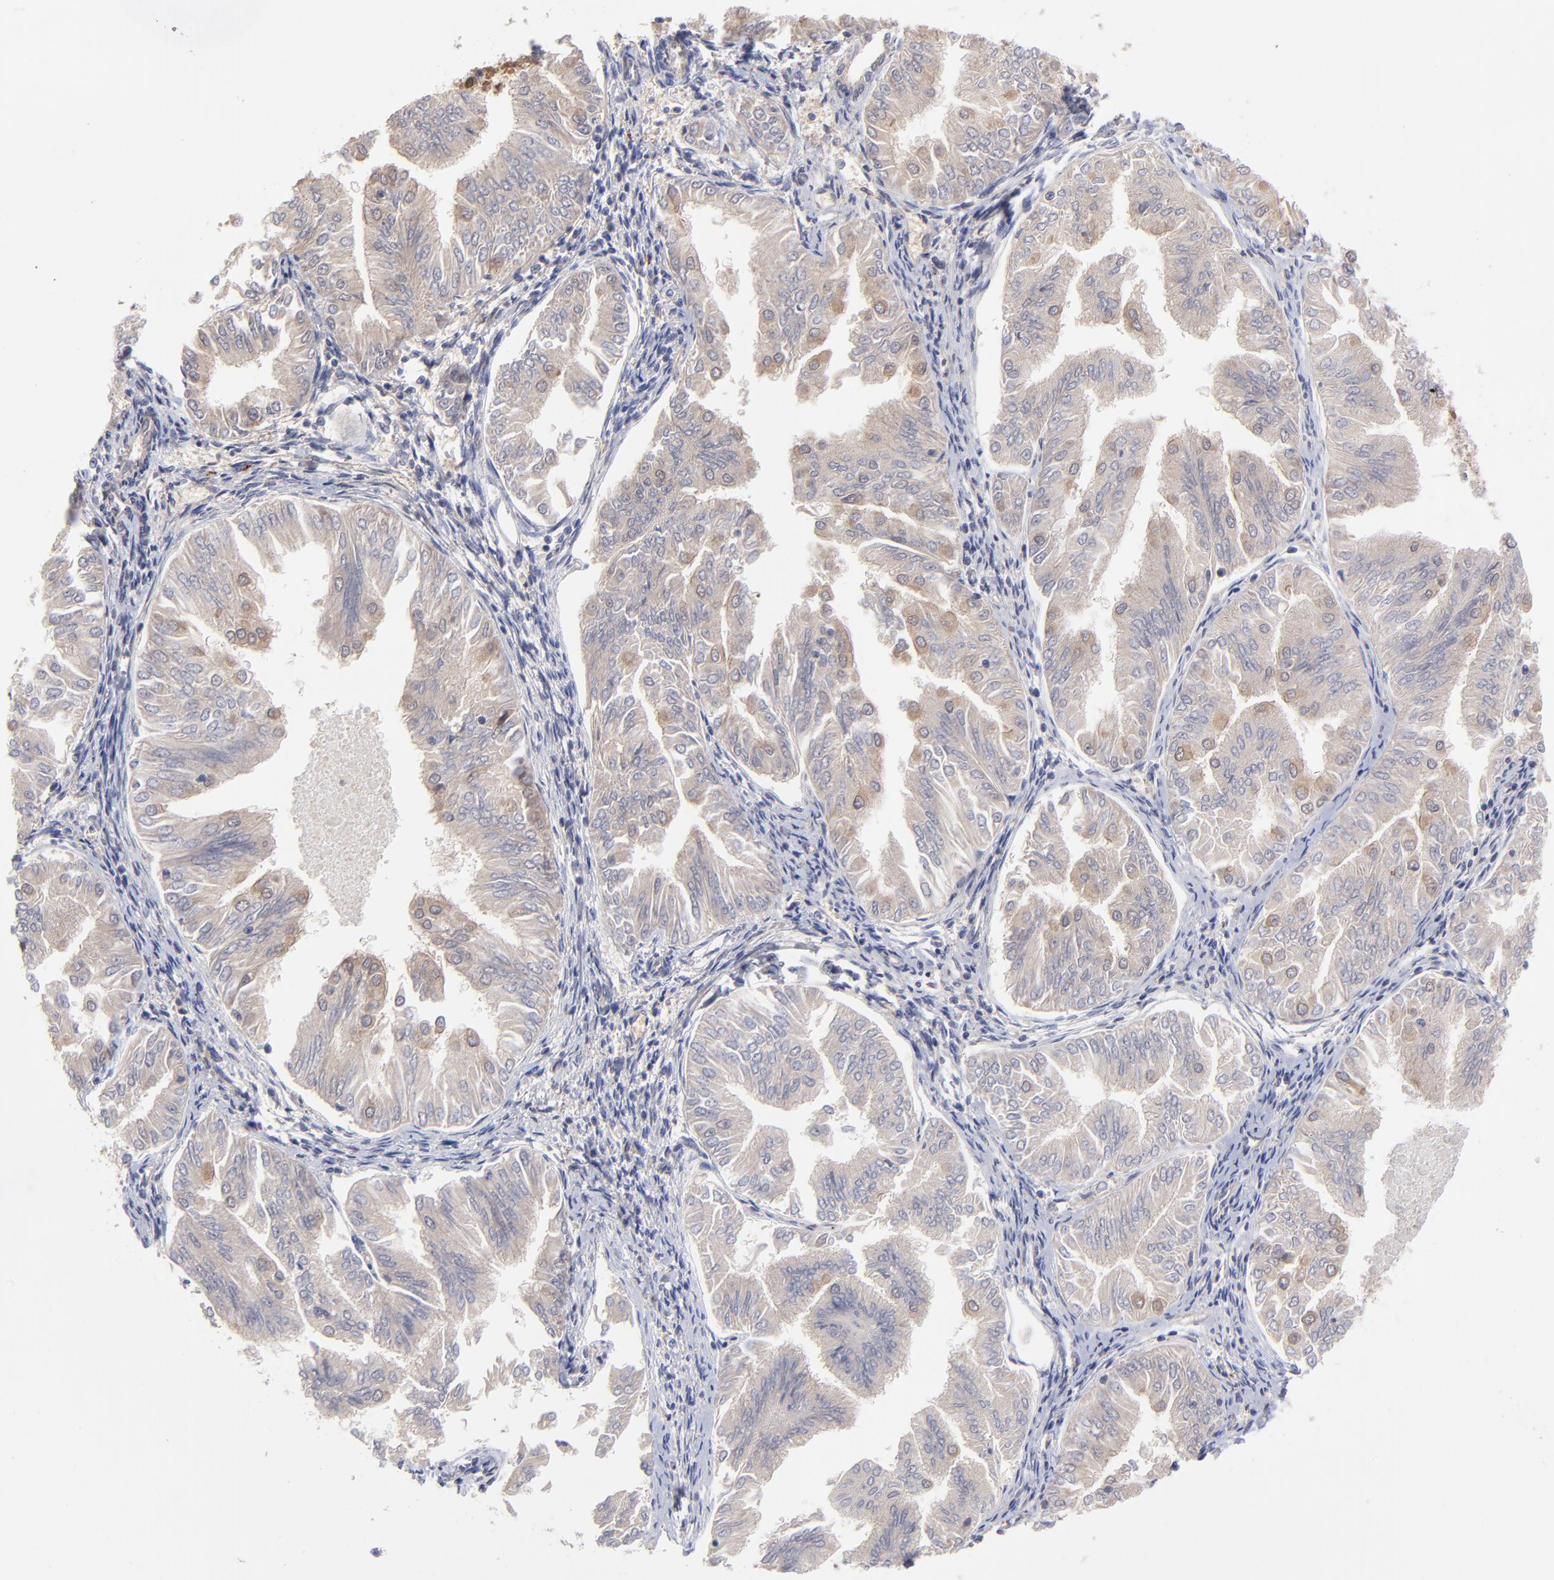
{"staining": {"intensity": "weak", "quantity": "25%-75%", "location": "cytoplasmic/membranous"}, "tissue": "endometrial cancer", "cell_type": "Tumor cells", "image_type": "cancer", "snomed": [{"axis": "morphology", "description": "Adenocarcinoma, NOS"}, {"axis": "topography", "description": "Endometrium"}], "caption": "Approximately 25%-75% of tumor cells in human endometrial adenocarcinoma reveal weak cytoplasmic/membranous protein expression as visualized by brown immunohistochemical staining.", "gene": "UBE2H", "patient": {"sex": "female", "age": 53}}